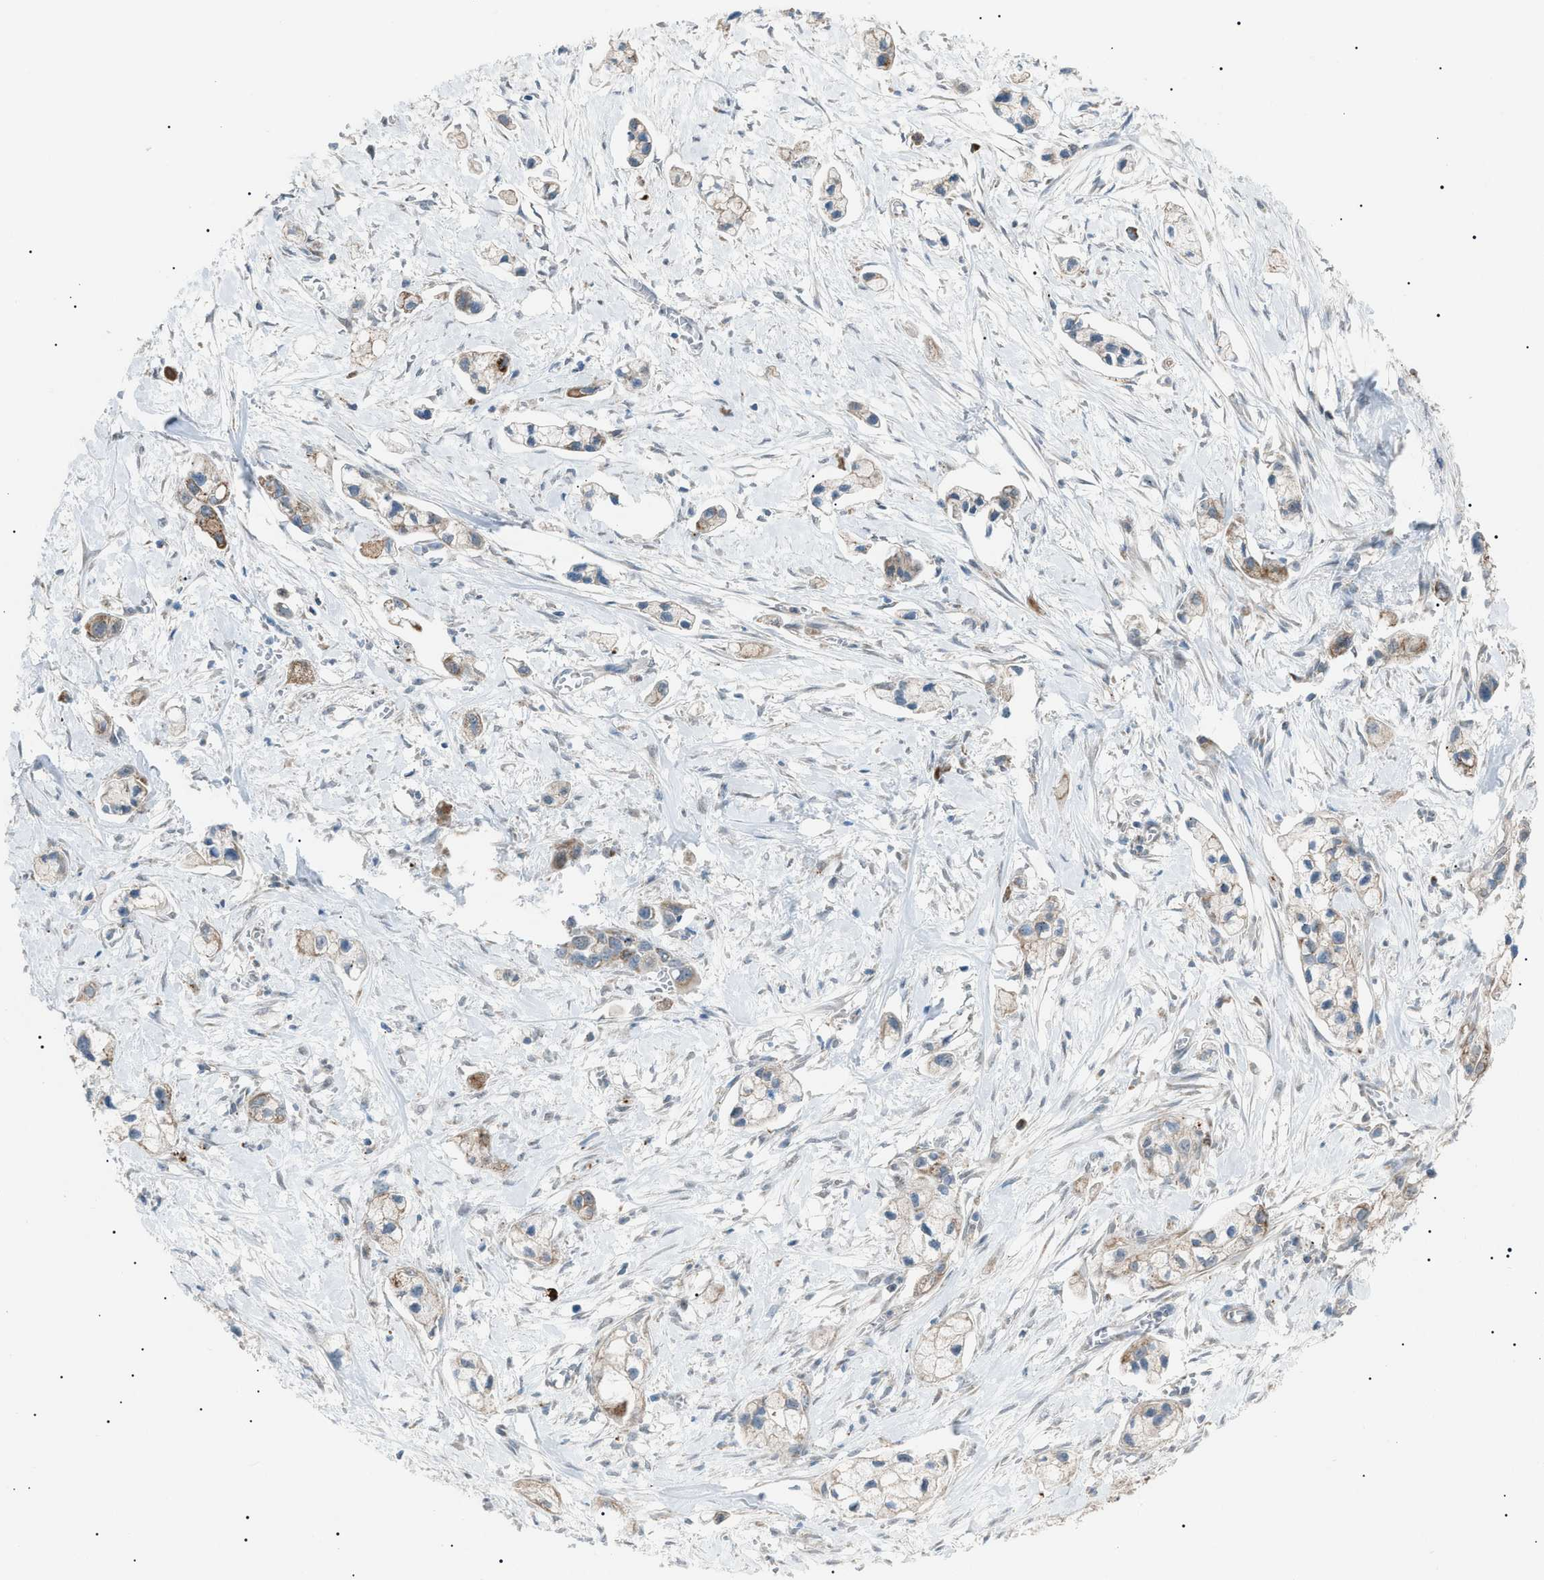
{"staining": {"intensity": "moderate", "quantity": ">75%", "location": "cytoplasmic/membranous"}, "tissue": "pancreatic cancer", "cell_type": "Tumor cells", "image_type": "cancer", "snomed": [{"axis": "morphology", "description": "Adenocarcinoma, NOS"}, {"axis": "topography", "description": "Pancreas"}], "caption": "Brown immunohistochemical staining in human pancreatic adenocarcinoma displays moderate cytoplasmic/membranous expression in approximately >75% of tumor cells.", "gene": "ZNF516", "patient": {"sex": "male", "age": 74}}